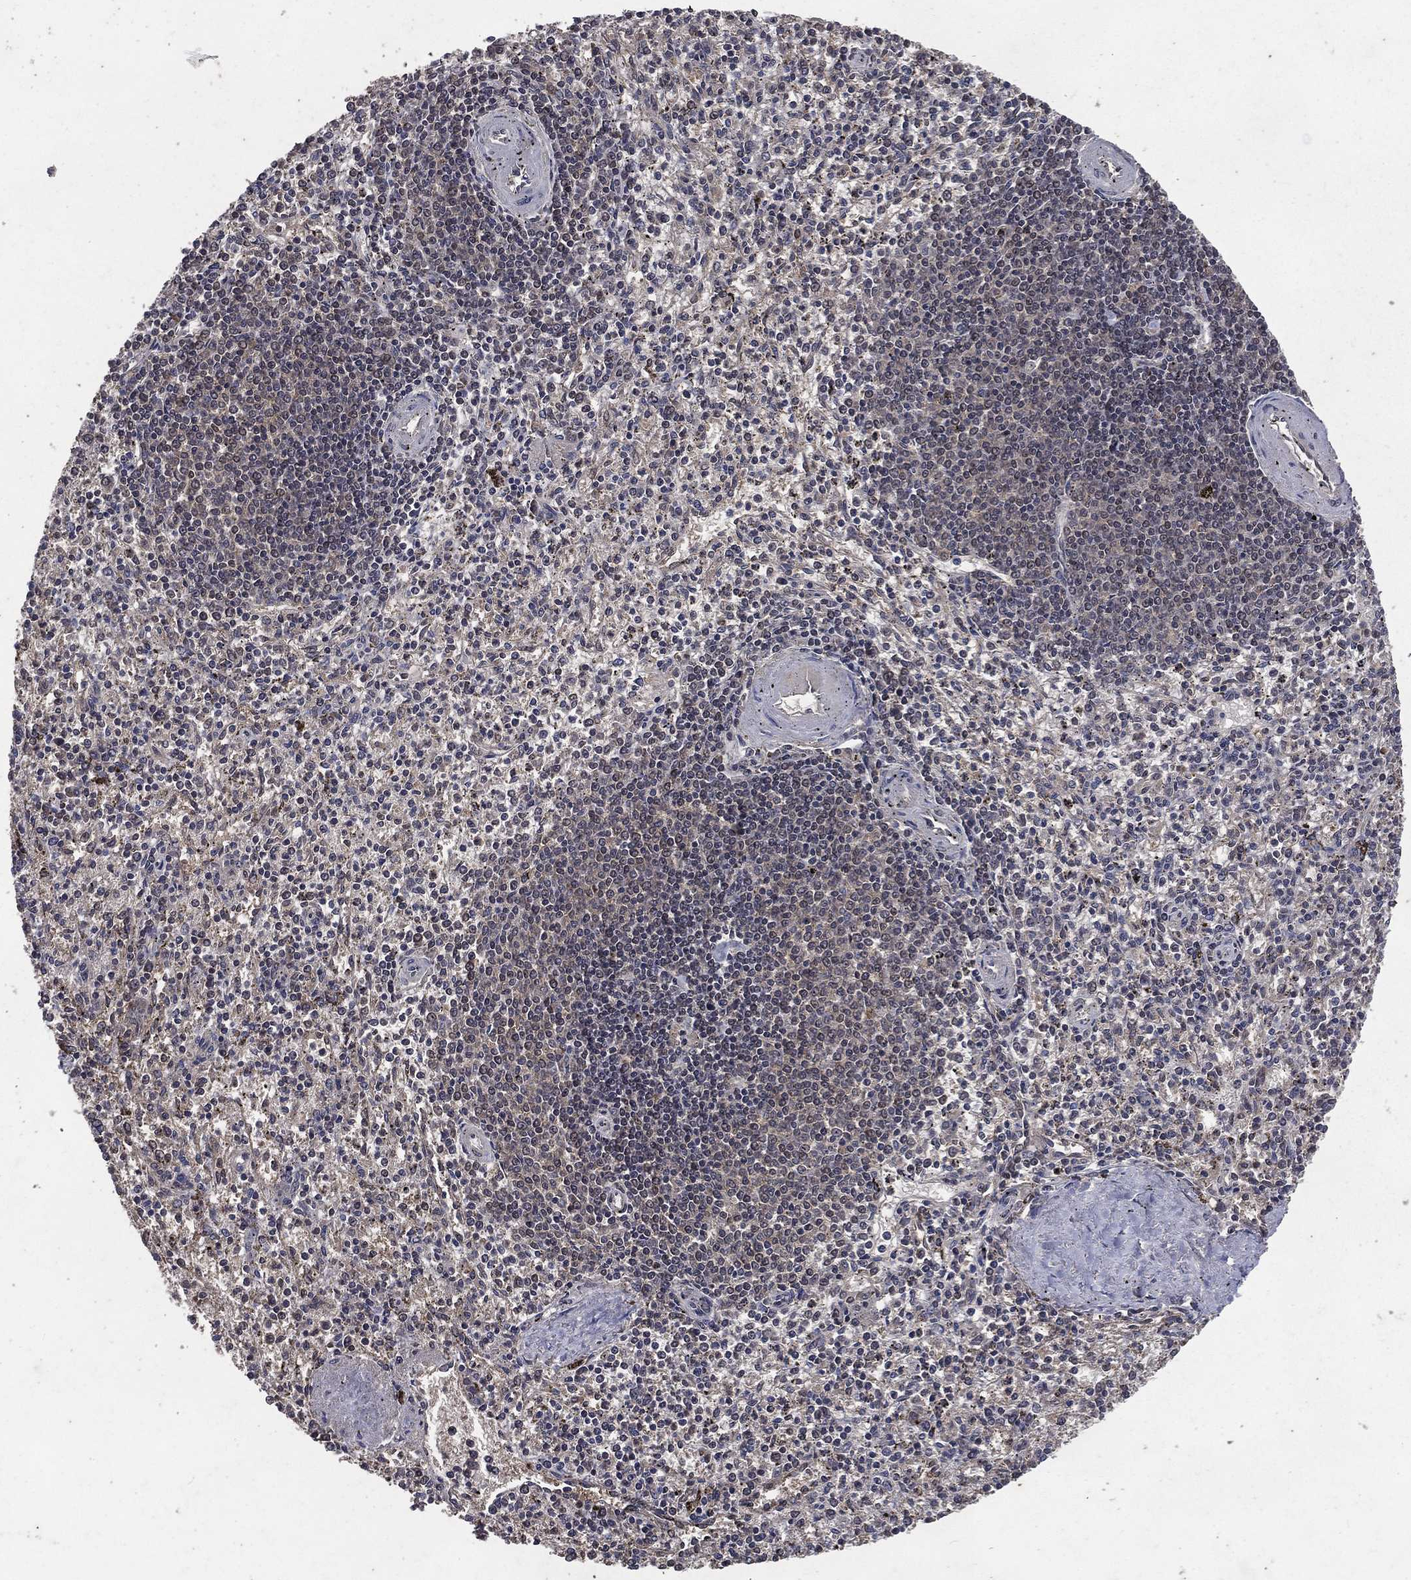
{"staining": {"intensity": "negative", "quantity": "none", "location": "none"}, "tissue": "spleen", "cell_type": "Cells in red pulp", "image_type": "normal", "snomed": [{"axis": "morphology", "description": "Normal tissue, NOS"}, {"axis": "topography", "description": "Spleen"}], "caption": "An image of spleen stained for a protein demonstrates no brown staining in cells in red pulp.", "gene": "FGD1", "patient": {"sex": "female", "age": 37}}